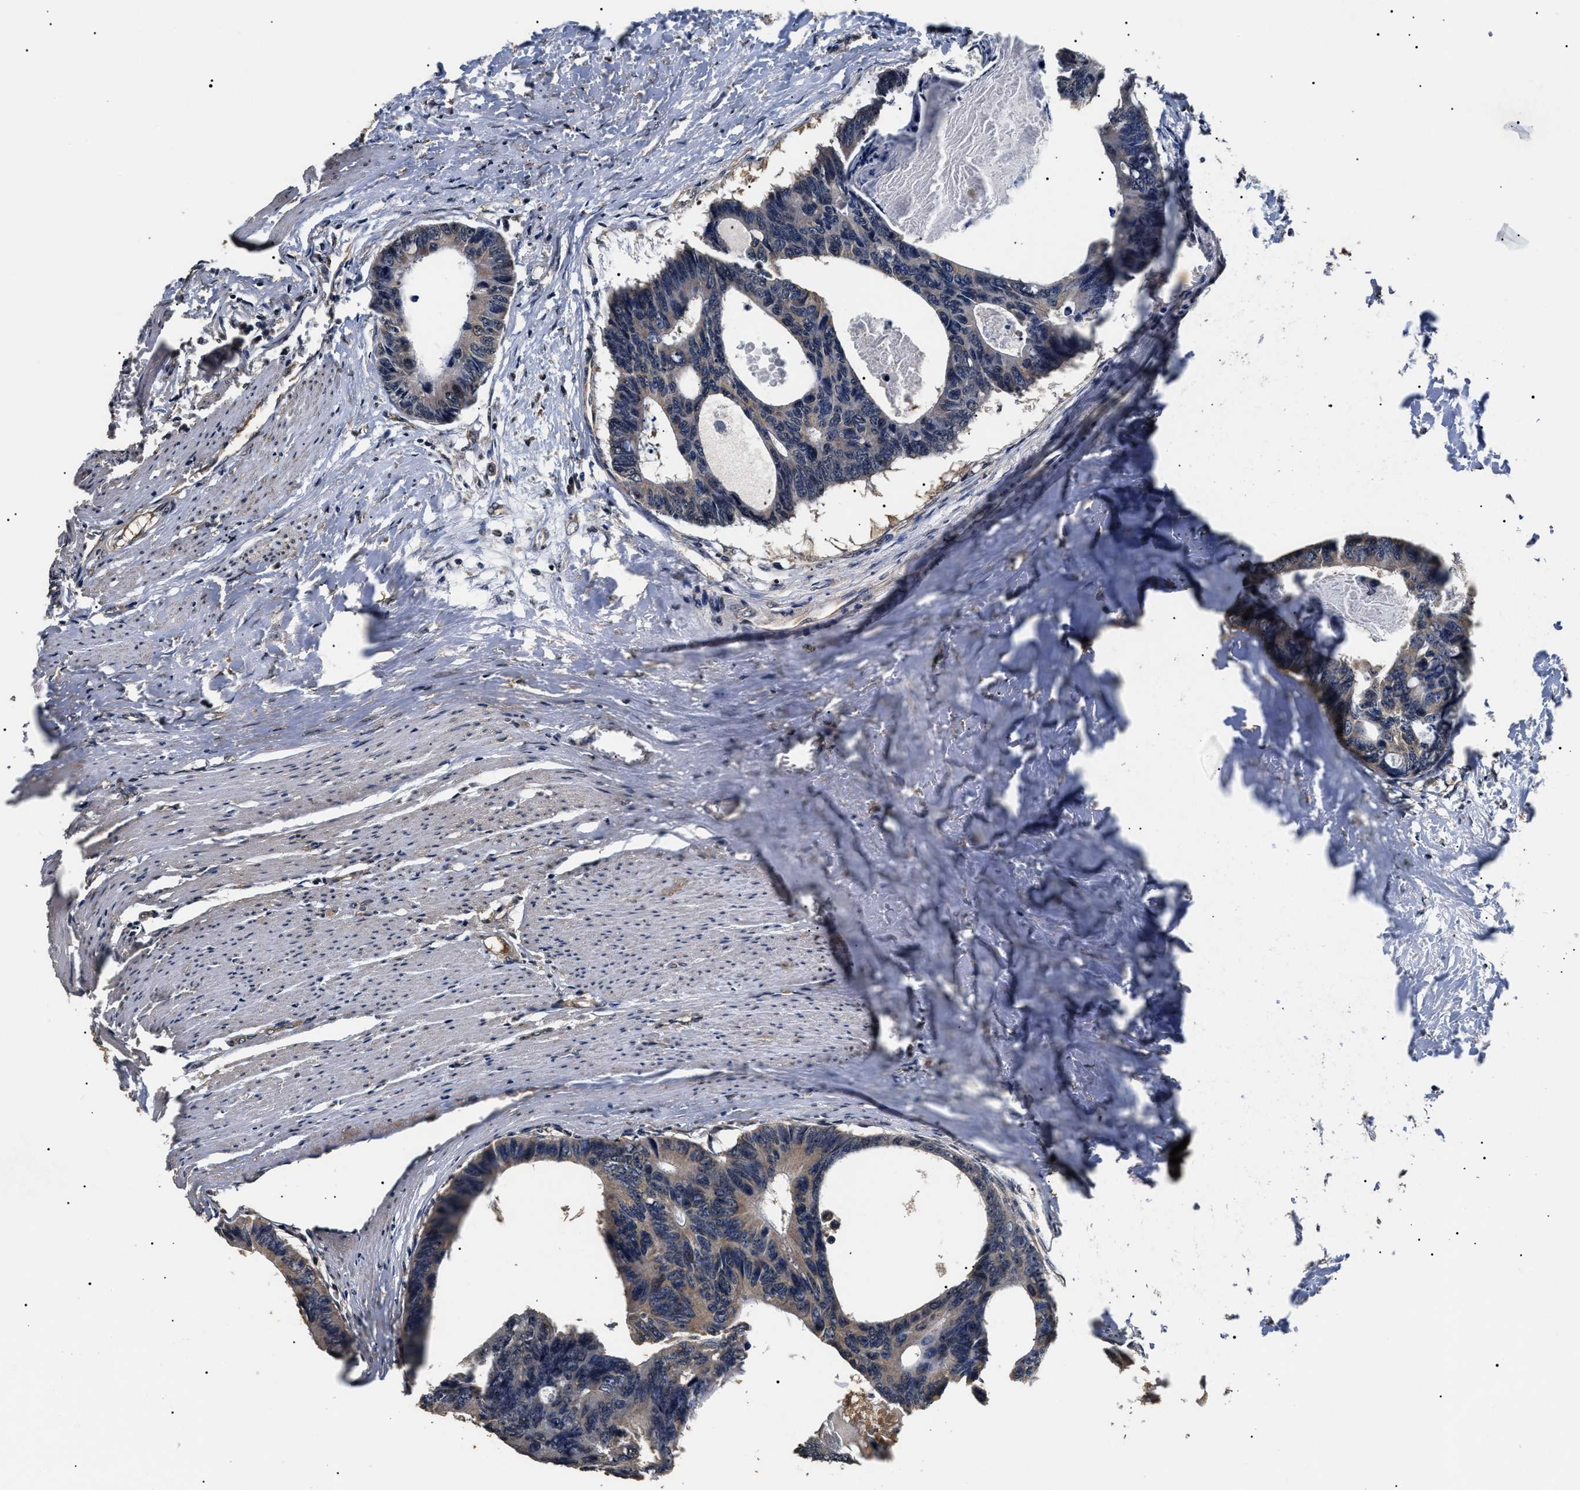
{"staining": {"intensity": "weak", "quantity": ">75%", "location": "cytoplasmic/membranous"}, "tissue": "colorectal cancer", "cell_type": "Tumor cells", "image_type": "cancer", "snomed": [{"axis": "morphology", "description": "Adenocarcinoma, NOS"}, {"axis": "topography", "description": "Colon"}], "caption": "Immunohistochemistry micrograph of neoplastic tissue: colorectal cancer (adenocarcinoma) stained using immunohistochemistry exhibits low levels of weak protein expression localized specifically in the cytoplasmic/membranous of tumor cells, appearing as a cytoplasmic/membranous brown color.", "gene": "PSMD8", "patient": {"sex": "female", "age": 55}}